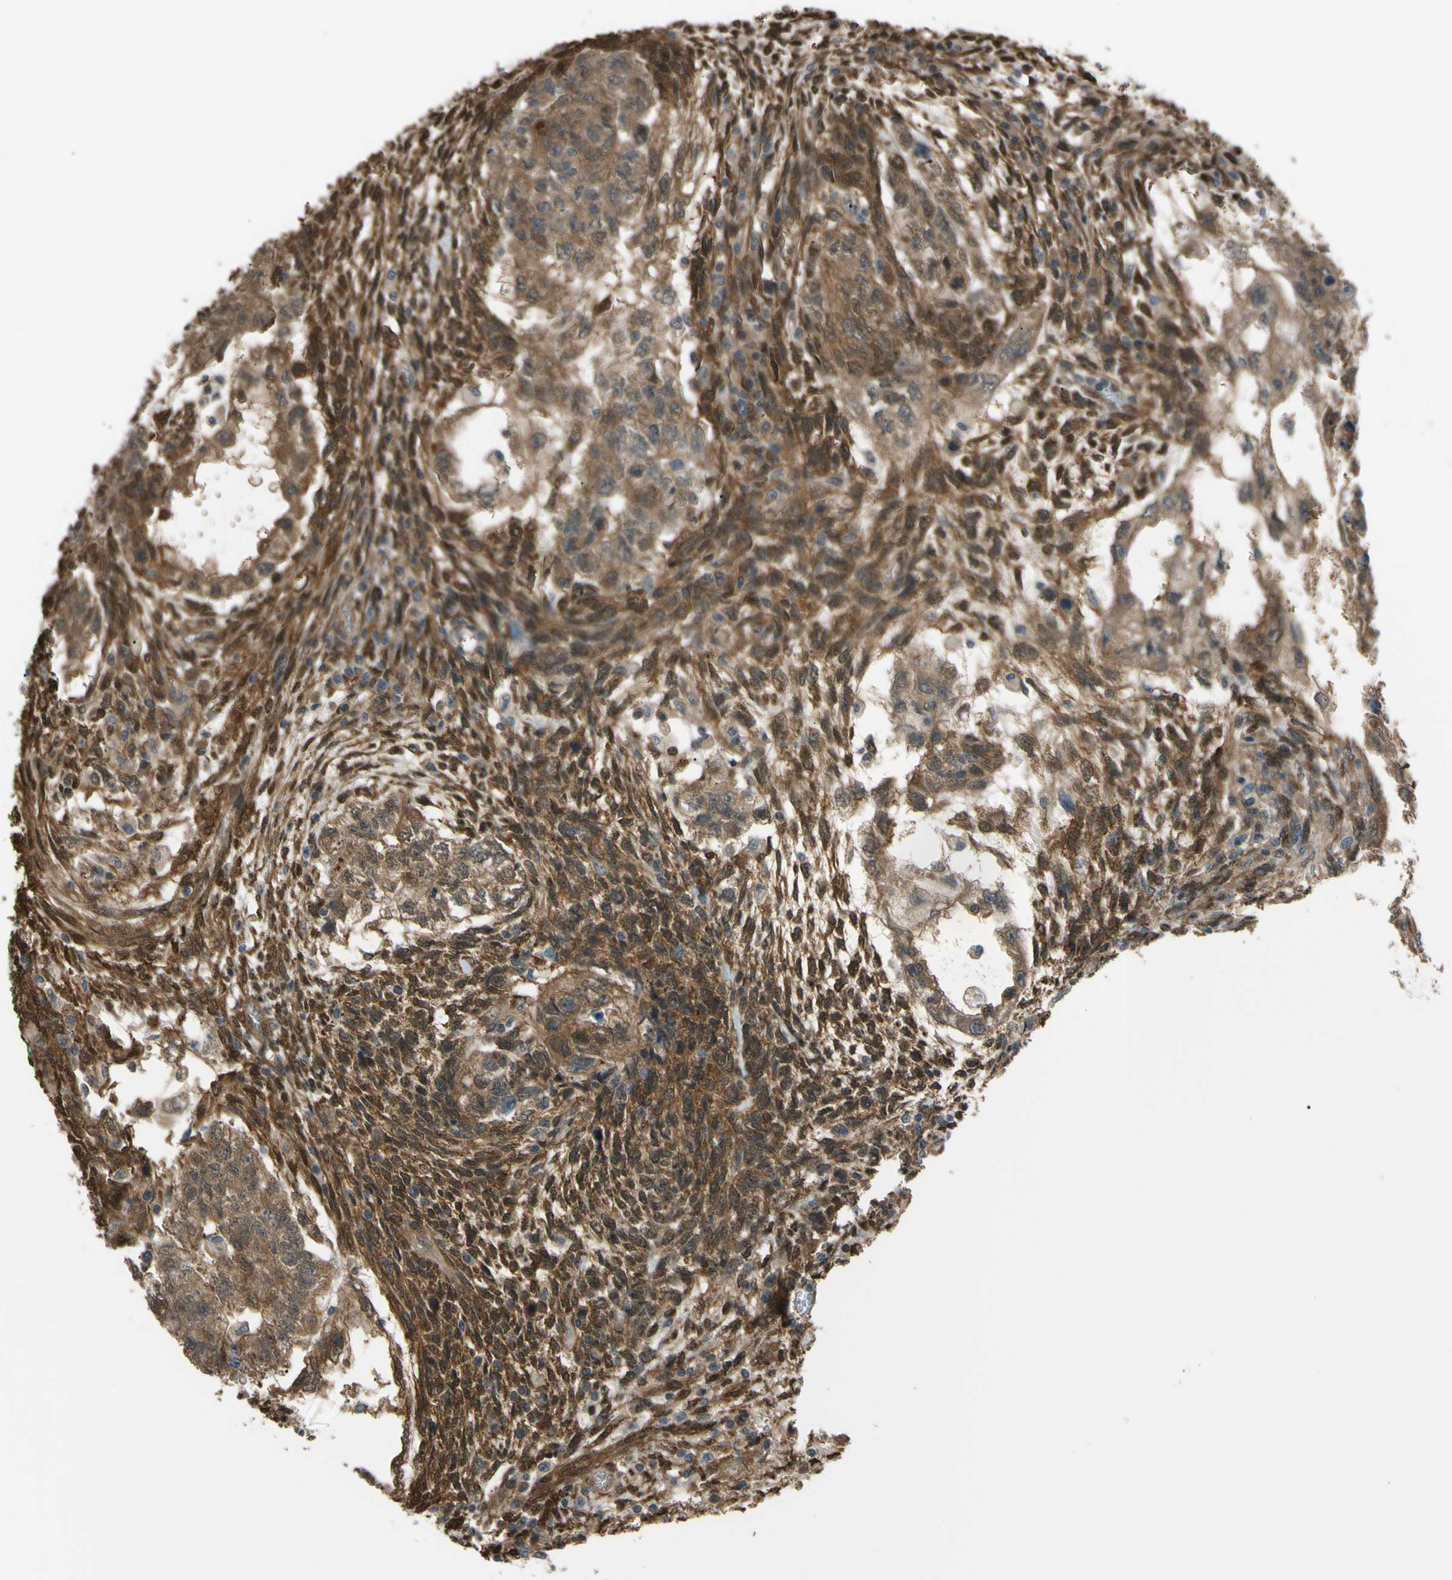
{"staining": {"intensity": "strong", "quantity": ">75%", "location": "cytoplasmic/membranous"}, "tissue": "testis cancer", "cell_type": "Tumor cells", "image_type": "cancer", "snomed": [{"axis": "morphology", "description": "Normal tissue, NOS"}, {"axis": "morphology", "description": "Carcinoma, Embryonal, NOS"}, {"axis": "topography", "description": "Testis"}], "caption": "Embryonal carcinoma (testis) stained with IHC exhibits strong cytoplasmic/membranous expression in about >75% of tumor cells.", "gene": "YWHAQ", "patient": {"sex": "male", "age": 36}}